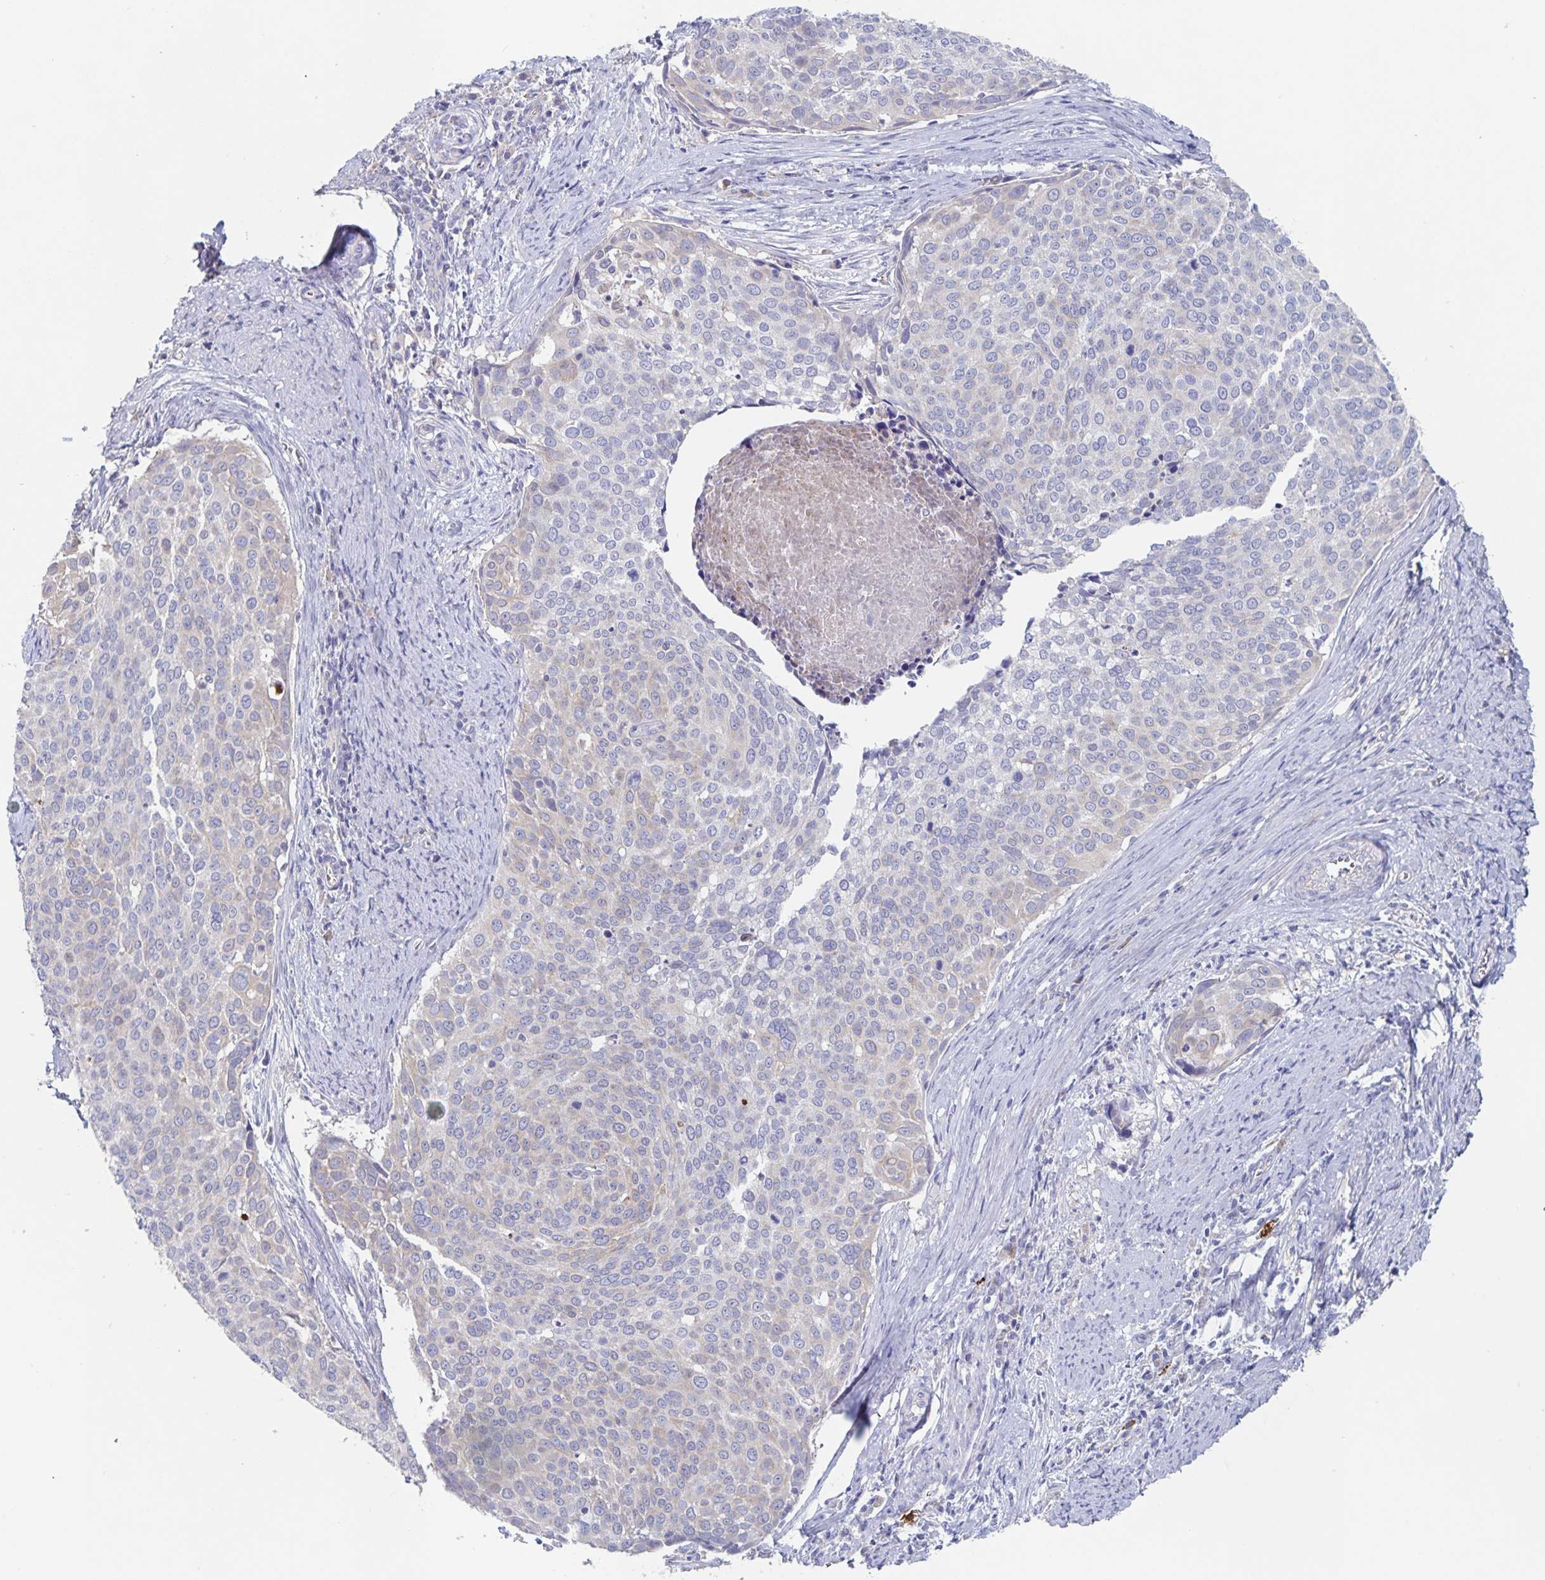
{"staining": {"intensity": "weak", "quantity": "<25%", "location": "cytoplasmic/membranous"}, "tissue": "cervical cancer", "cell_type": "Tumor cells", "image_type": "cancer", "snomed": [{"axis": "morphology", "description": "Squamous cell carcinoma, NOS"}, {"axis": "topography", "description": "Cervix"}], "caption": "The histopathology image exhibits no significant expression in tumor cells of cervical cancer.", "gene": "CDC42BPG", "patient": {"sex": "female", "age": 39}}